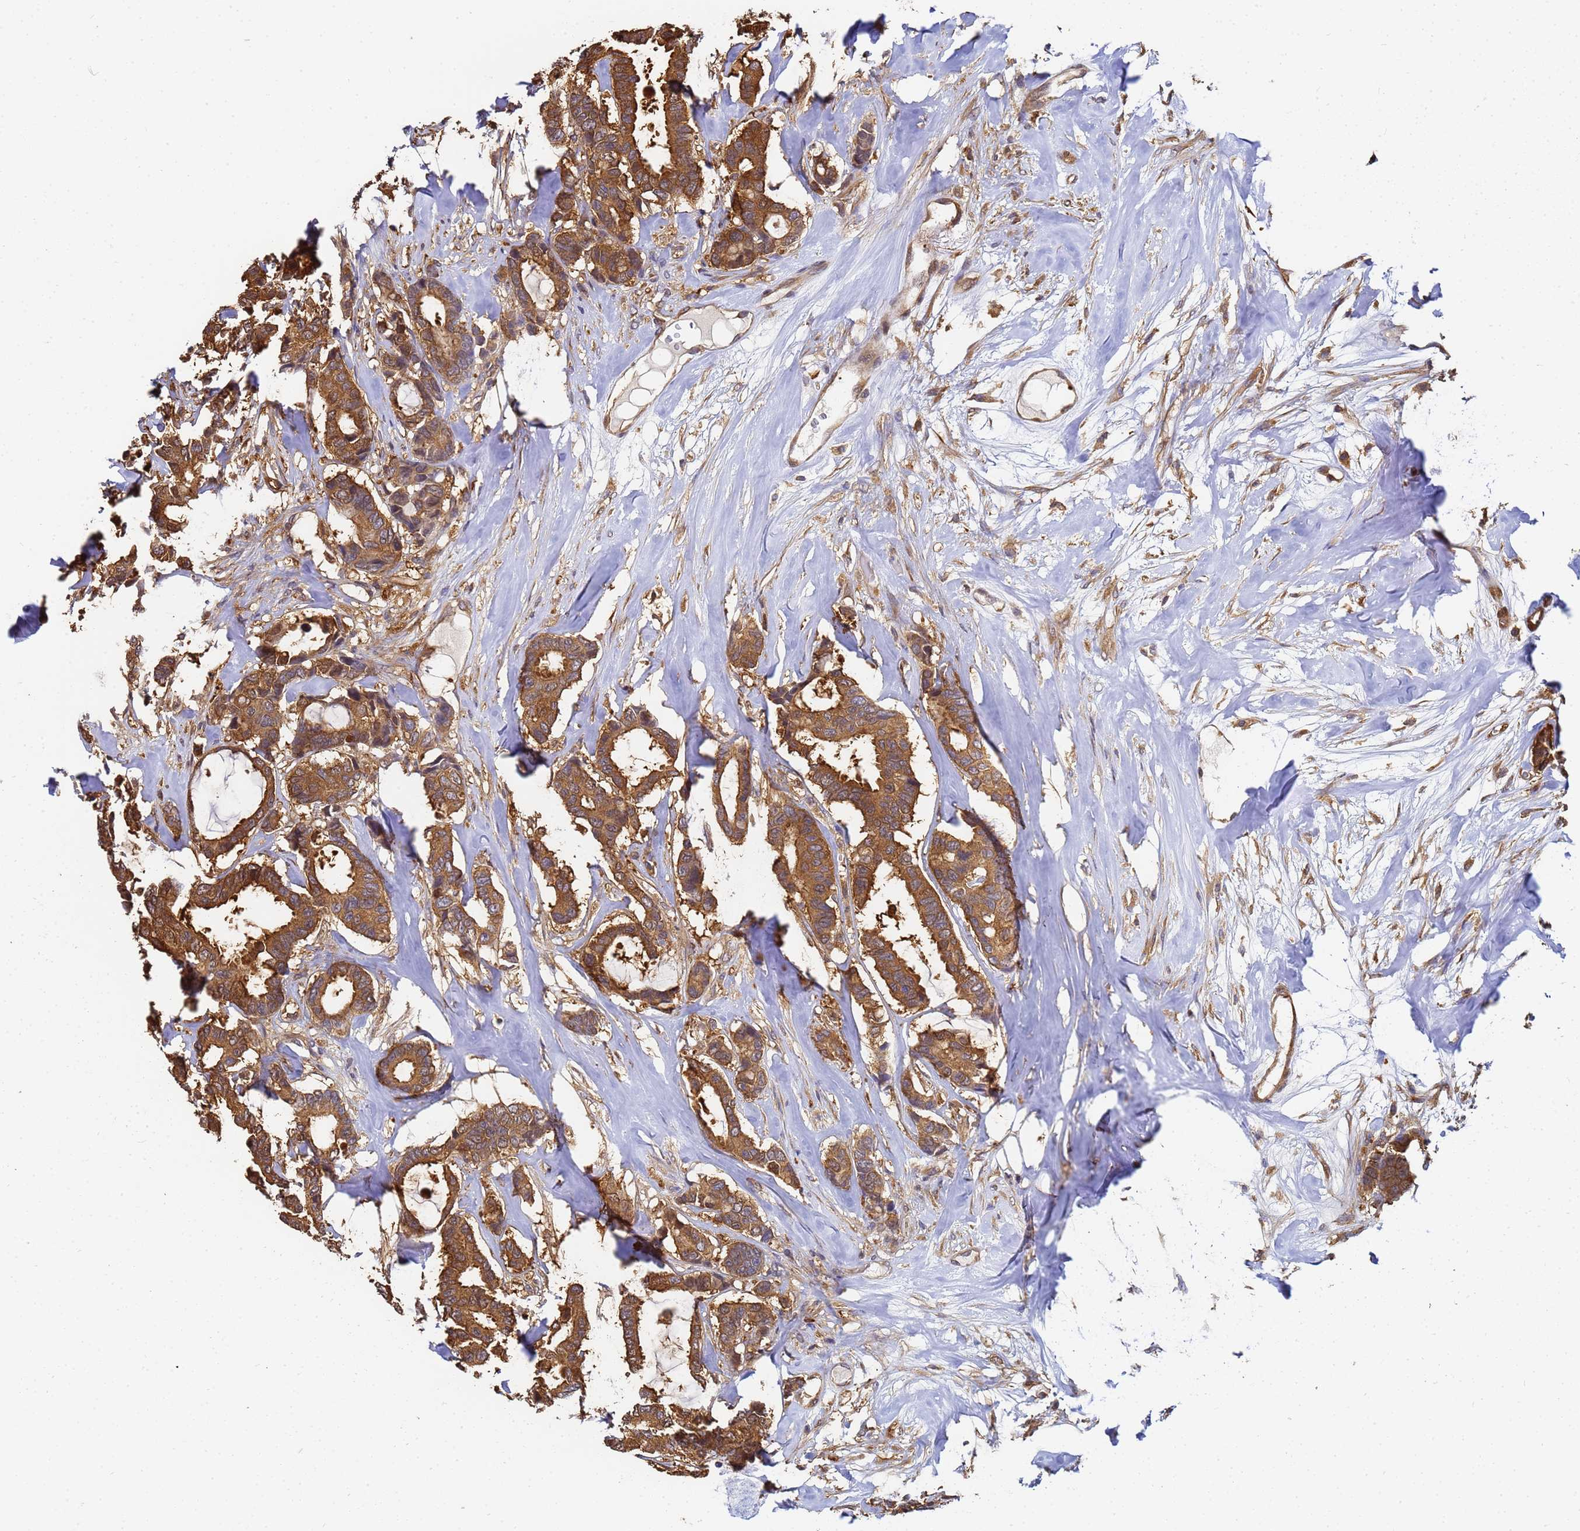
{"staining": {"intensity": "moderate", "quantity": ">75%", "location": "cytoplasmic/membranous"}, "tissue": "breast cancer", "cell_type": "Tumor cells", "image_type": "cancer", "snomed": [{"axis": "morphology", "description": "Duct carcinoma"}, {"axis": "topography", "description": "Breast"}], "caption": "Immunohistochemistry (IHC) image of neoplastic tissue: human breast cancer (invasive ductal carcinoma) stained using immunohistochemistry (IHC) demonstrates medium levels of moderate protein expression localized specifically in the cytoplasmic/membranous of tumor cells, appearing as a cytoplasmic/membranous brown color.", "gene": "NME1-NME2", "patient": {"sex": "female", "age": 87}}